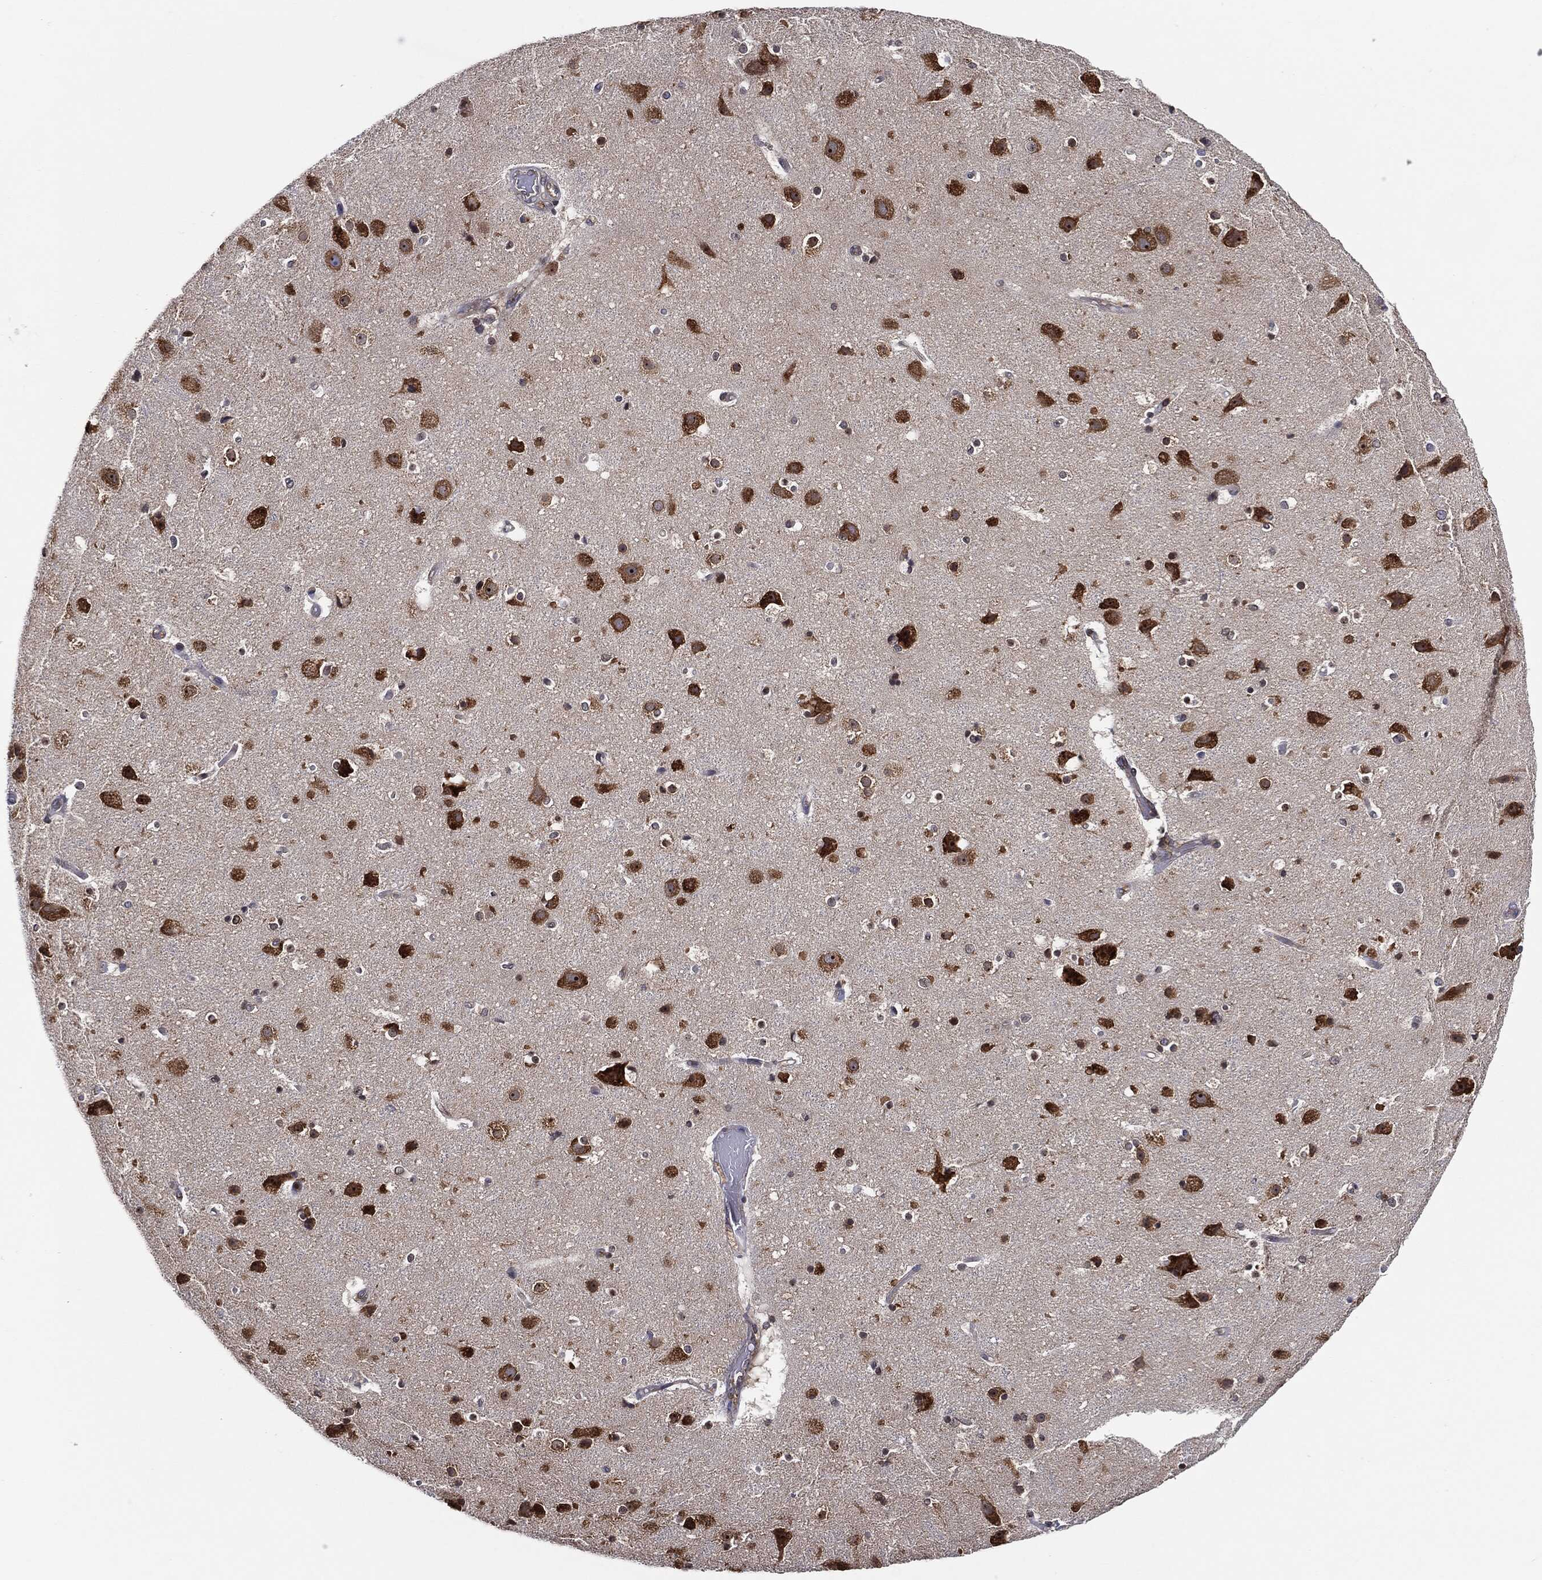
{"staining": {"intensity": "negative", "quantity": "none", "location": "none"}, "tissue": "cerebral cortex", "cell_type": "Endothelial cells", "image_type": "normal", "snomed": [{"axis": "morphology", "description": "Normal tissue, NOS"}, {"axis": "topography", "description": "Cerebral cortex"}], "caption": "A high-resolution micrograph shows immunohistochemistry (IHC) staining of normal cerebral cortex, which displays no significant staining in endothelial cells.", "gene": "EIF2S2", "patient": {"sex": "female", "age": 52}}